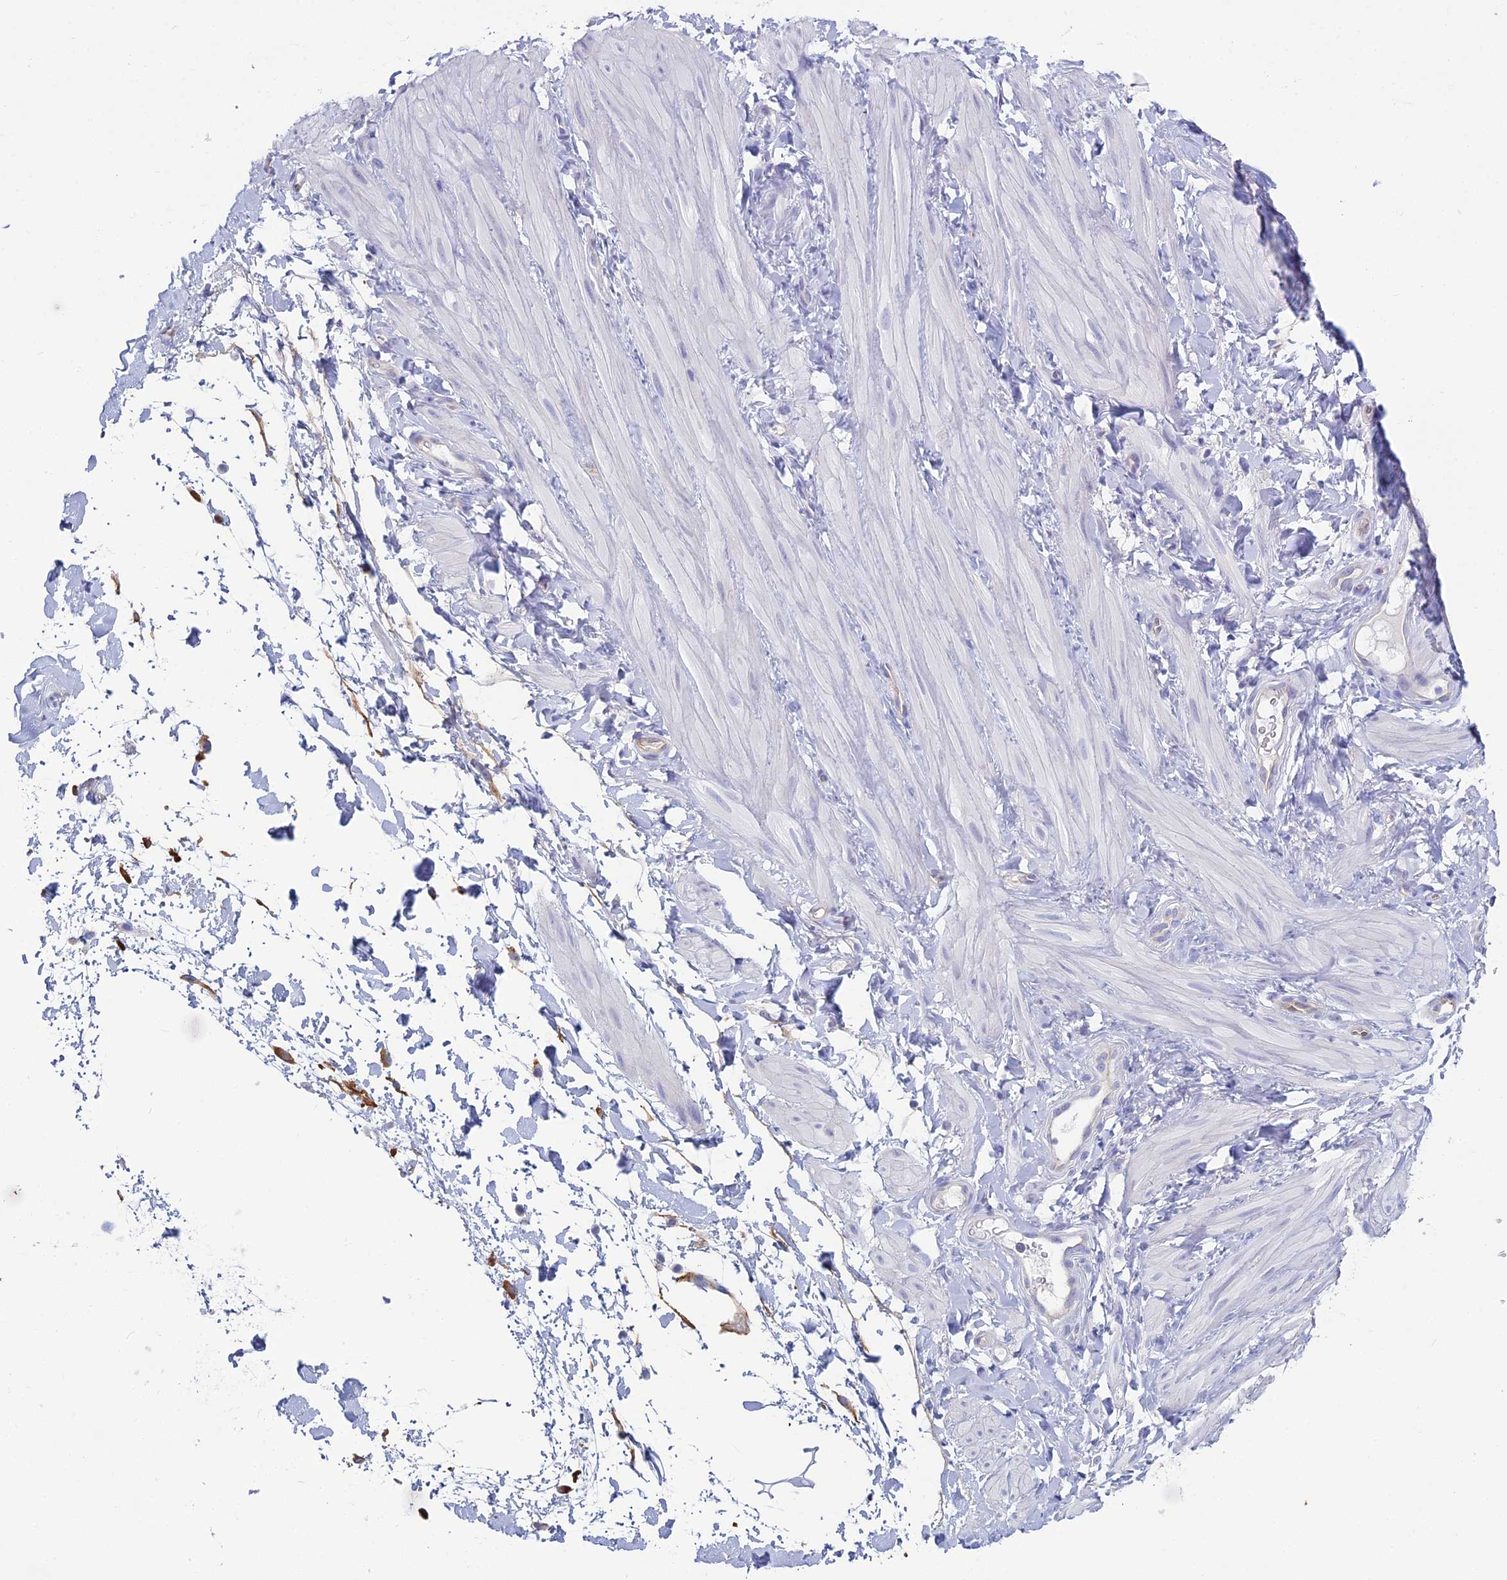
{"staining": {"intensity": "negative", "quantity": "none", "location": "none"}, "tissue": "adipose tissue", "cell_type": "Adipocytes", "image_type": "normal", "snomed": [{"axis": "morphology", "description": "Normal tissue, NOS"}, {"axis": "topography", "description": "Soft tissue"}, {"axis": "topography", "description": "Adipose tissue"}, {"axis": "topography", "description": "Vascular tissue"}, {"axis": "topography", "description": "Peripheral nerve tissue"}], "caption": "Human adipose tissue stained for a protein using immunohistochemistry demonstrates no positivity in adipocytes.", "gene": "ACE", "patient": {"sex": "male", "age": 74}}